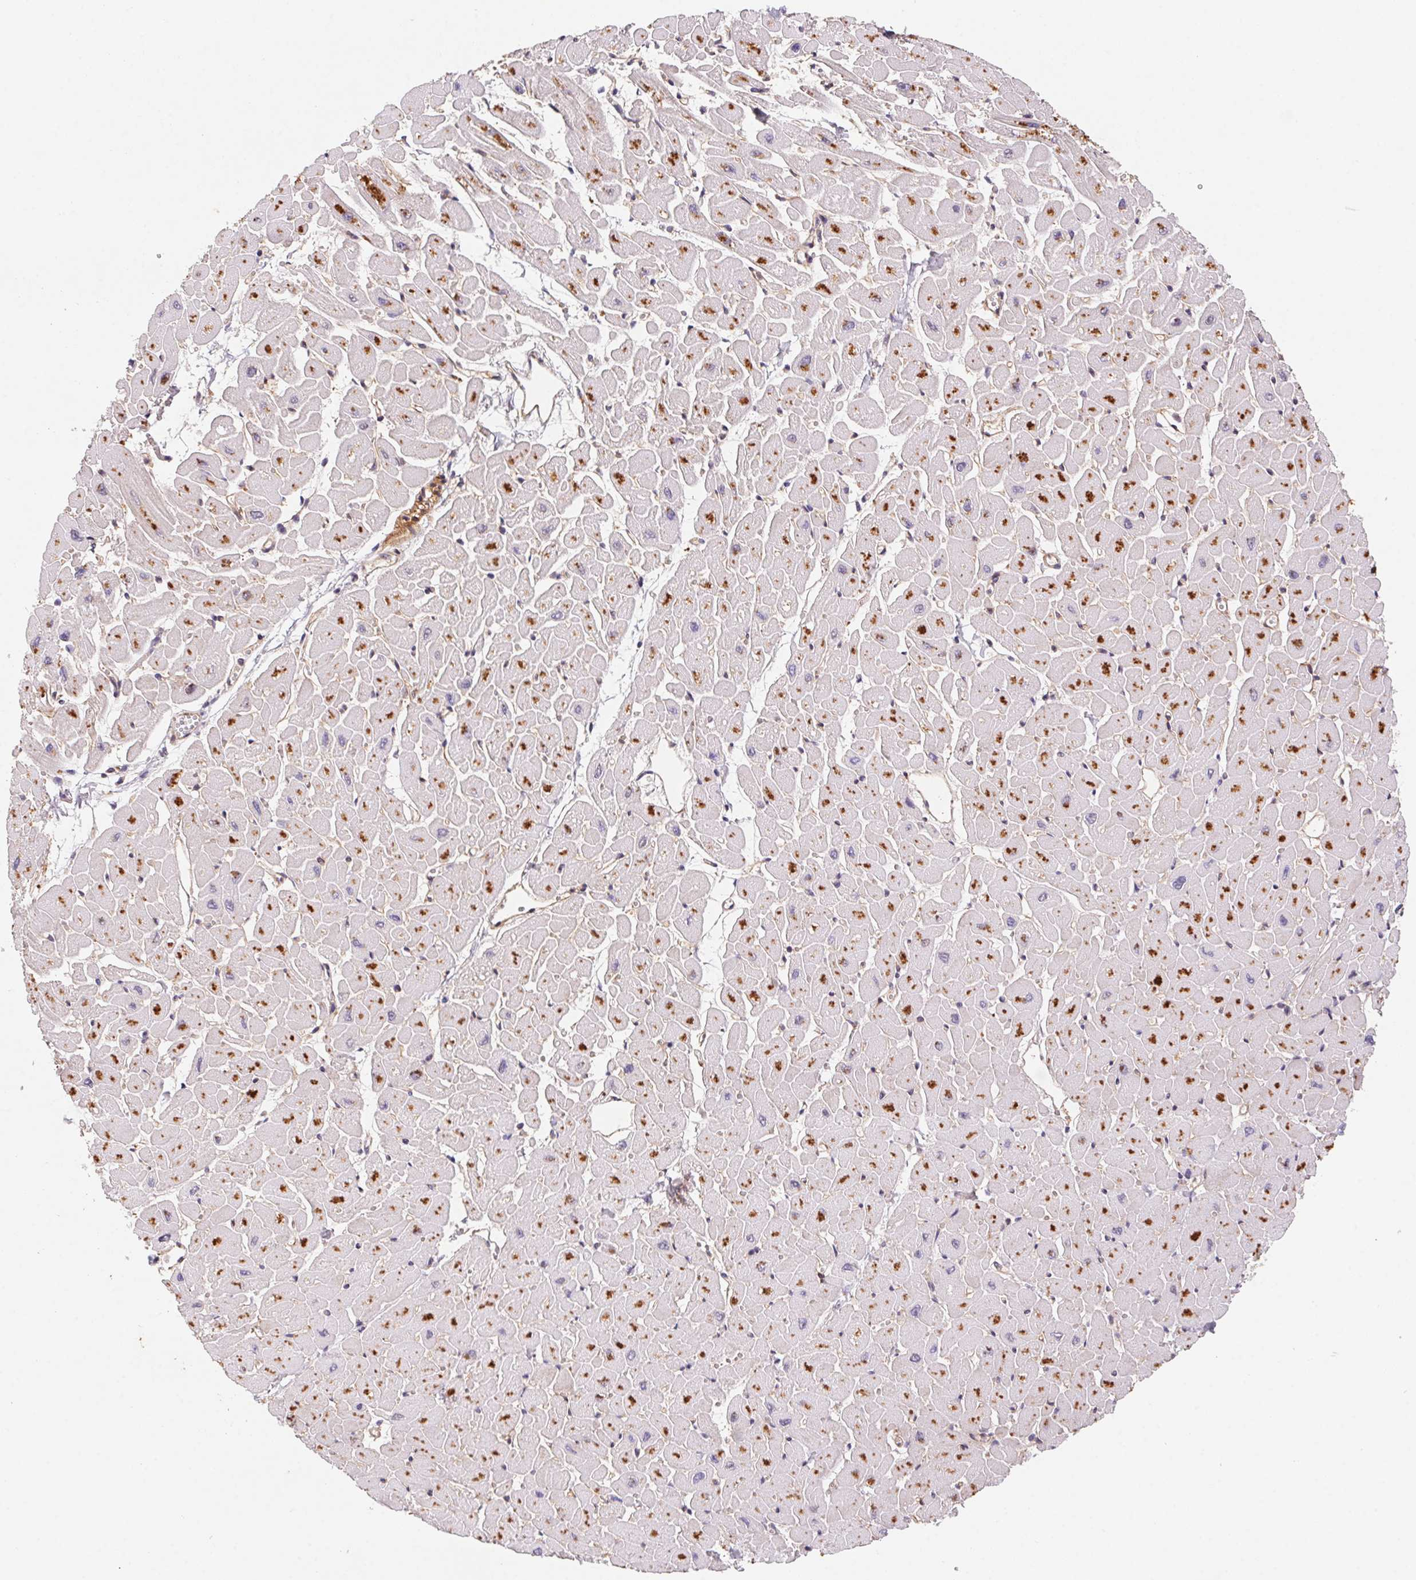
{"staining": {"intensity": "negative", "quantity": "none", "location": "none"}, "tissue": "heart muscle", "cell_type": "Cardiomyocytes", "image_type": "normal", "snomed": [{"axis": "morphology", "description": "Normal tissue, NOS"}, {"axis": "topography", "description": "Heart"}], "caption": "Cardiomyocytes are negative for protein expression in normal human heart muscle. (DAB IHC with hematoxylin counter stain).", "gene": "SLC52A2", "patient": {"sex": "male", "age": 57}}